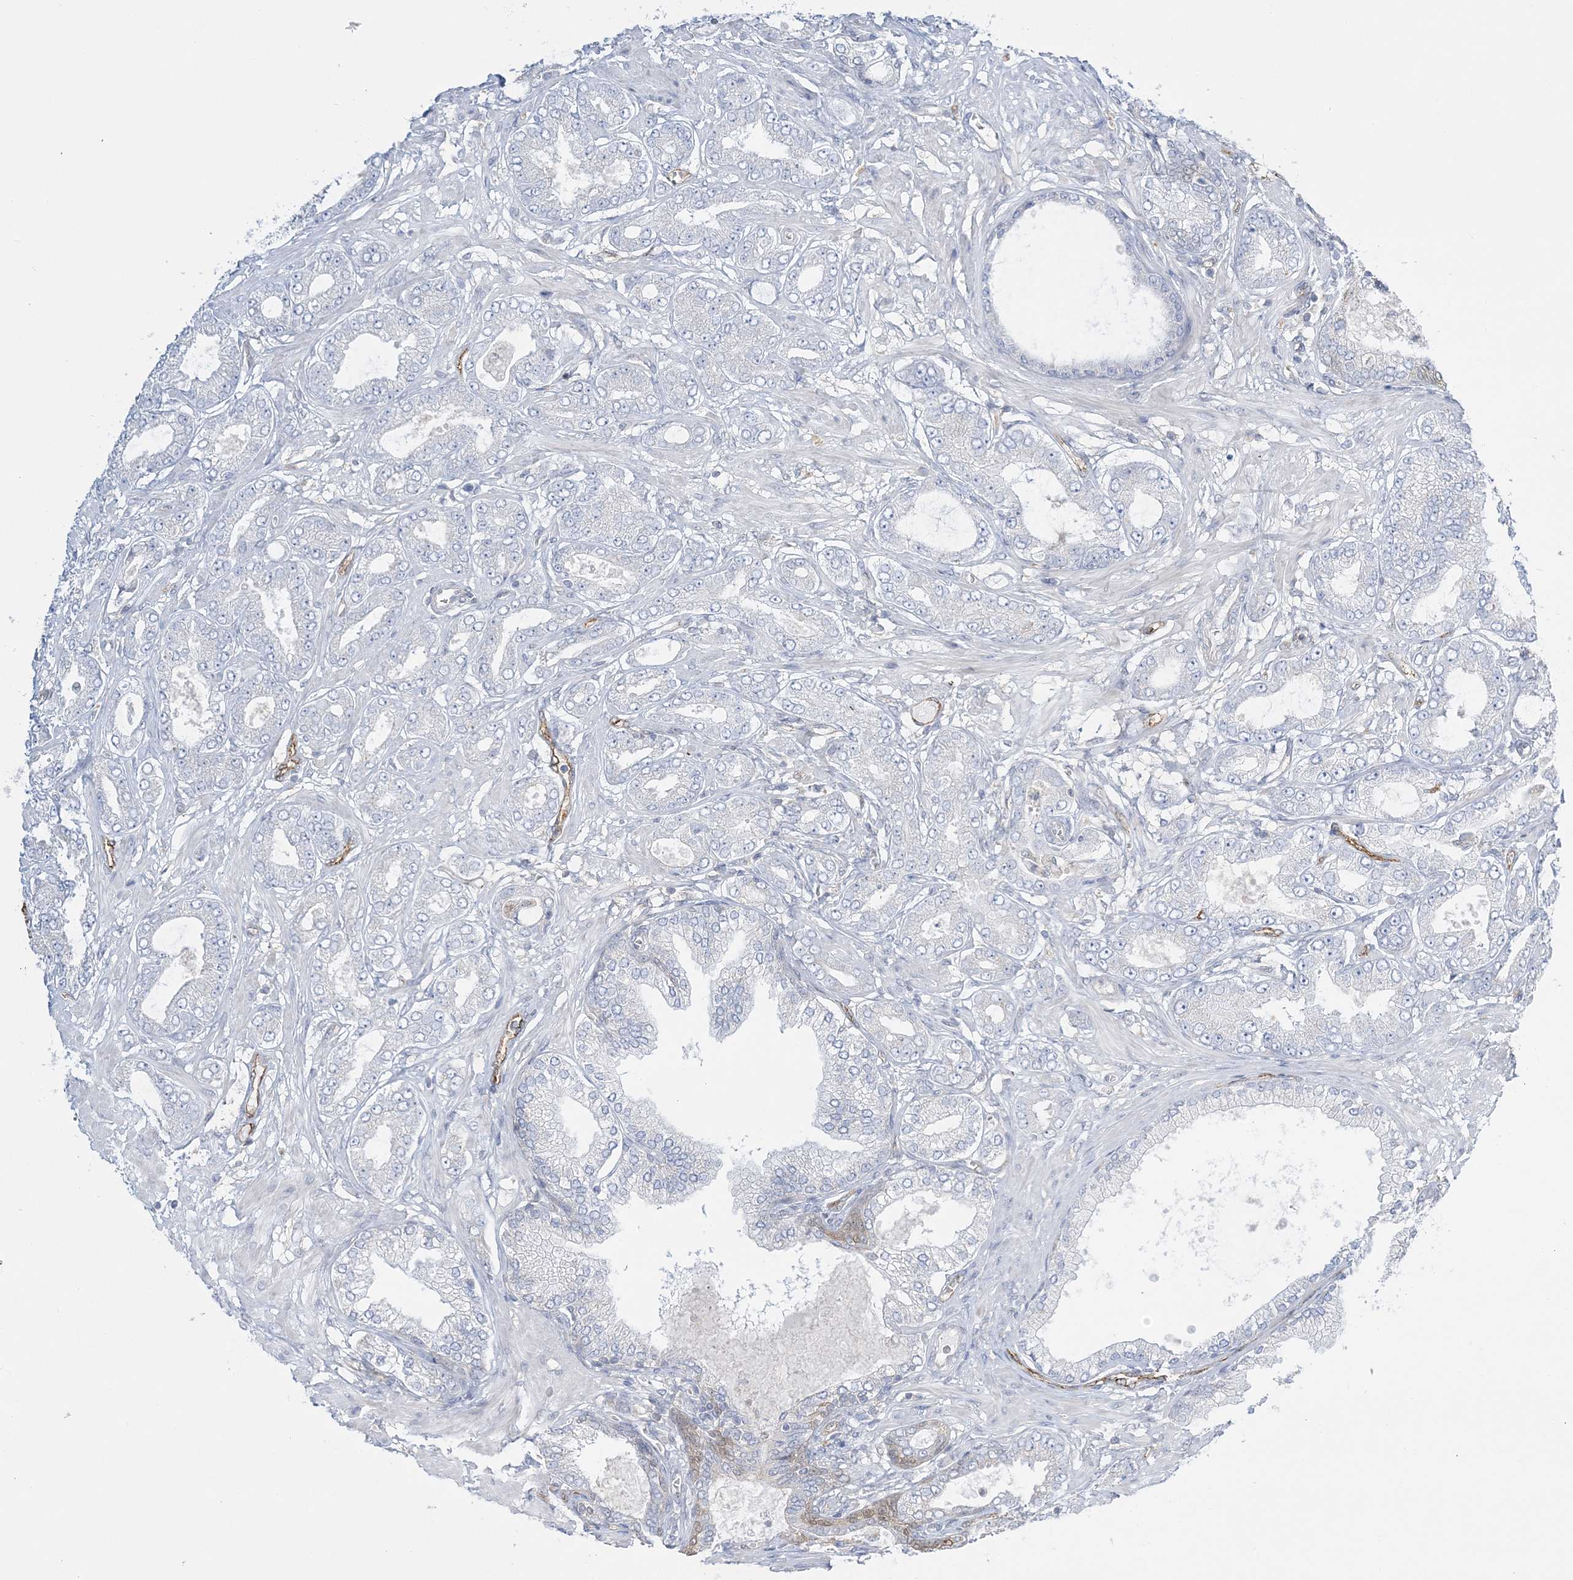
{"staining": {"intensity": "negative", "quantity": "none", "location": "none"}, "tissue": "prostate cancer", "cell_type": "Tumor cells", "image_type": "cancer", "snomed": [{"axis": "morphology", "description": "Adenocarcinoma, Low grade"}, {"axis": "topography", "description": "Prostate"}], "caption": "Human prostate cancer stained for a protein using immunohistochemistry (IHC) exhibits no staining in tumor cells.", "gene": "INPP1", "patient": {"sex": "male", "age": 63}}